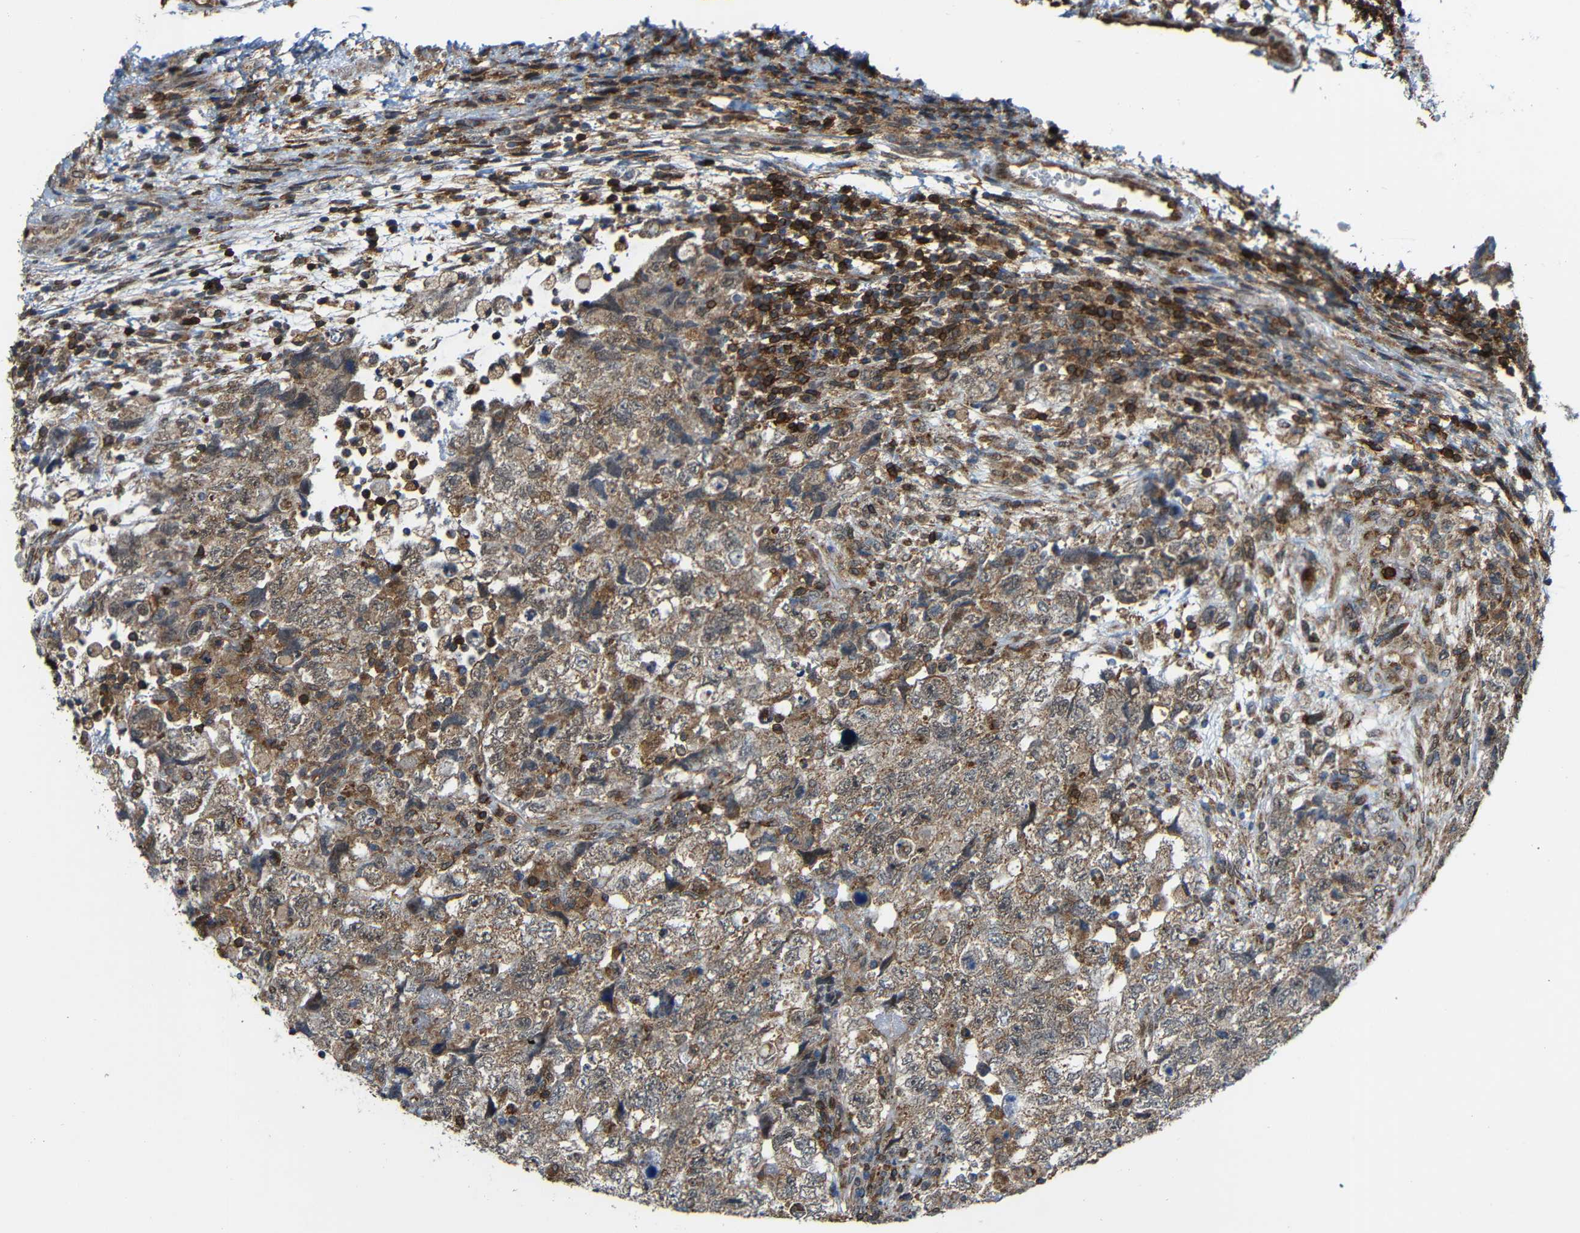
{"staining": {"intensity": "moderate", "quantity": ">75%", "location": "cytoplasmic/membranous"}, "tissue": "testis cancer", "cell_type": "Tumor cells", "image_type": "cancer", "snomed": [{"axis": "morphology", "description": "Carcinoma, Embryonal, NOS"}, {"axis": "topography", "description": "Testis"}], "caption": "High-magnification brightfield microscopy of testis embryonal carcinoma stained with DAB (3,3'-diaminobenzidine) (brown) and counterstained with hematoxylin (blue). tumor cells exhibit moderate cytoplasmic/membranous staining is identified in about>75% of cells.", "gene": "C1GALT1", "patient": {"sex": "male", "age": 36}}